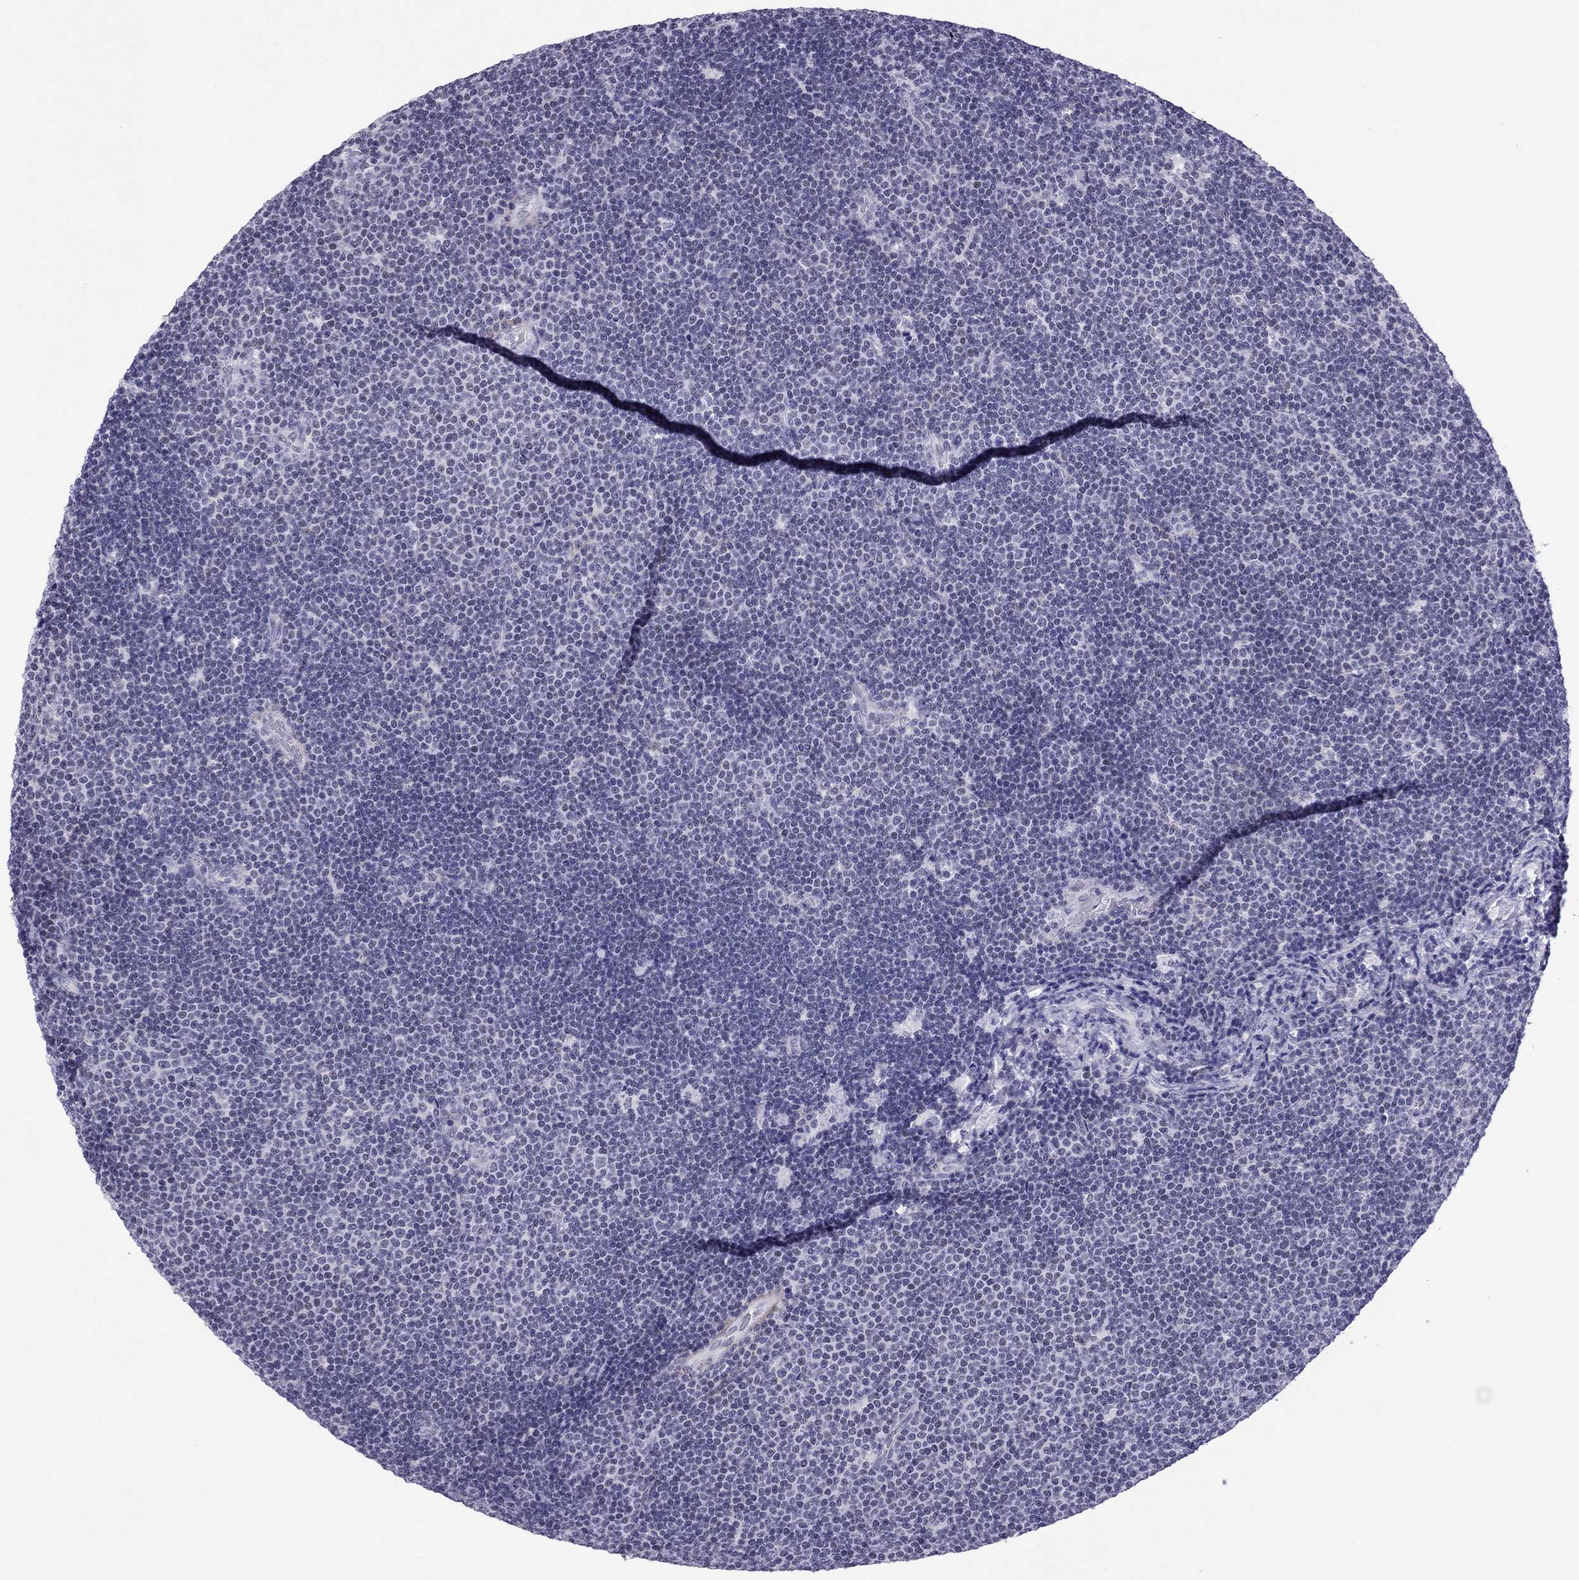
{"staining": {"intensity": "negative", "quantity": "none", "location": "none"}, "tissue": "lymphoma", "cell_type": "Tumor cells", "image_type": "cancer", "snomed": [{"axis": "morphology", "description": "Malignant lymphoma, non-Hodgkin's type, Low grade"}, {"axis": "topography", "description": "Brain"}], "caption": "Immunohistochemistry micrograph of human low-grade malignant lymphoma, non-Hodgkin's type stained for a protein (brown), which displays no staining in tumor cells.", "gene": "ZNF646", "patient": {"sex": "female", "age": 66}}